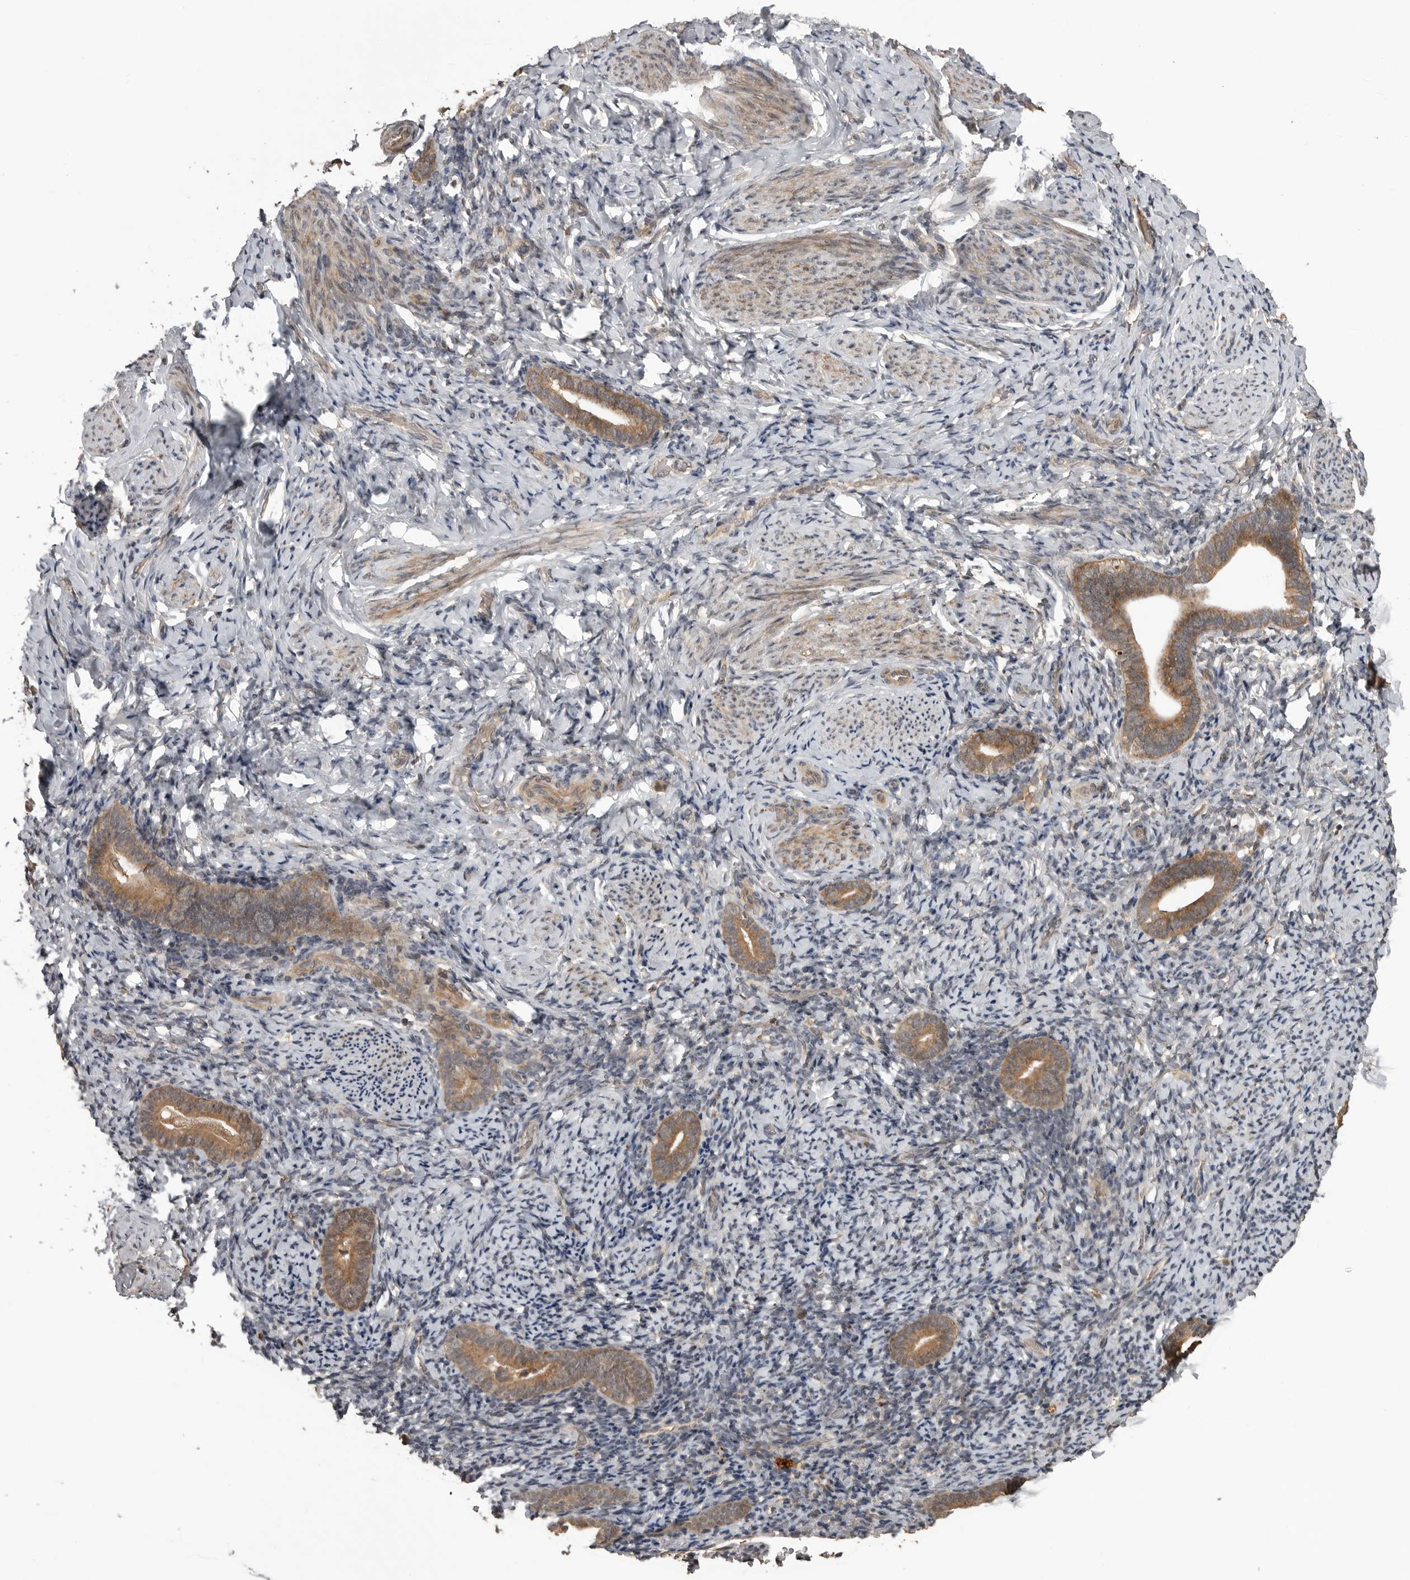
{"staining": {"intensity": "moderate", "quantity": "25%-75%", "location": "cytoplasmic/membranous,nuclear"}, "tissue": "endometrium", "cell_type": "Cells in endometrial stroma", "image_type": "normal", "snomed": [{"axis": "morphology", "description": "Normal tissue, NOS"}, {"axis": "topography", "description": "Endometrium"}], "caption": "Immunohistochemical staining of normal human endometrium demonstrates medium levels of moderate cytoplasmic/membranous,nuclear positivity in about 25%-75% of cells in endometrial stroma. The protein is shown in brown color, while the nuclei are stained blue.", "gene": "AKAP7", "patient": {"sex": "female", "age": 51}}